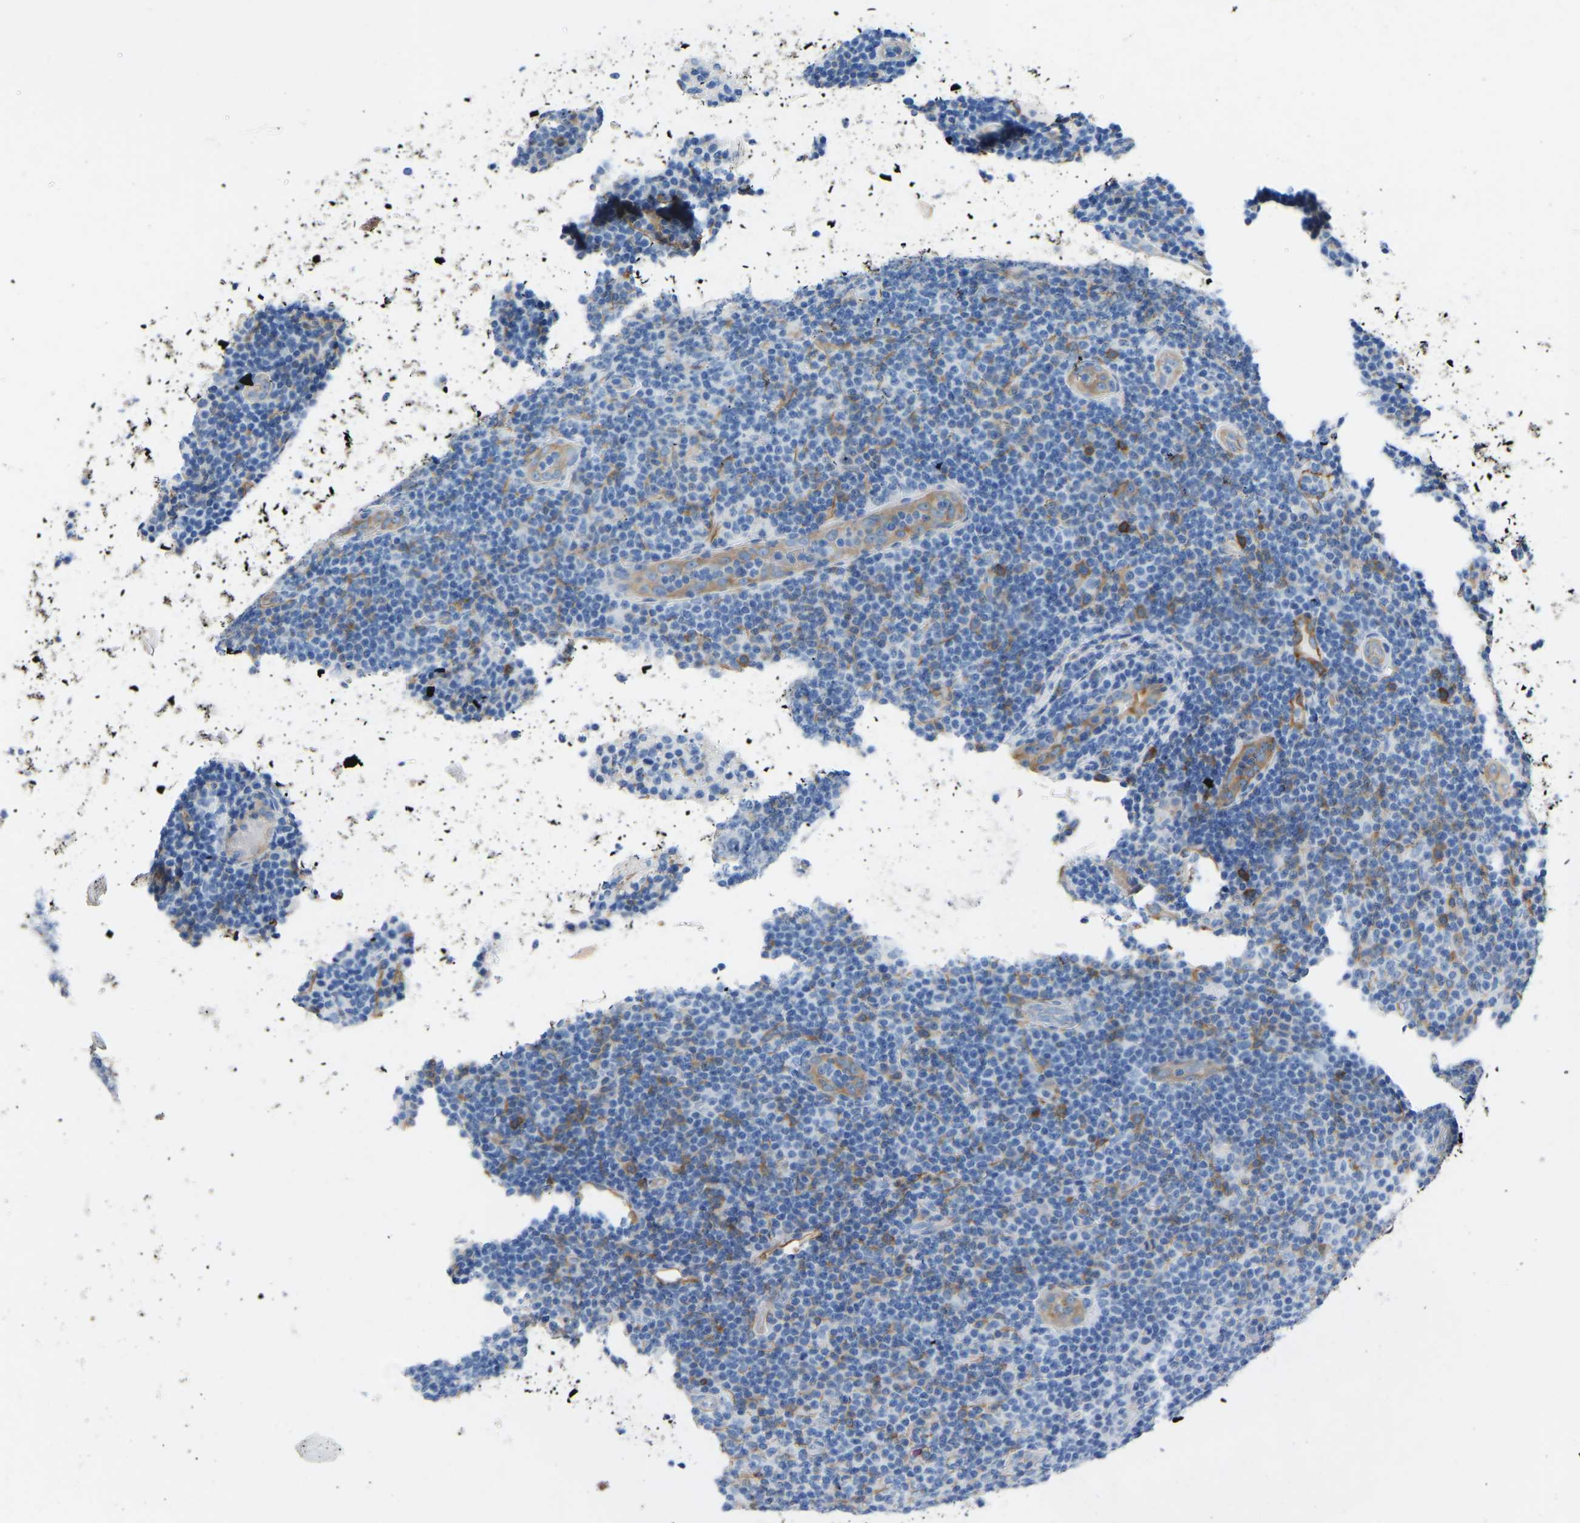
{"staining": {"intensity": "moderate", "quantity": "<25%", "location": "cytoplasmic/membranous"}, "tissue": "lymphoma", "cell_type": "Tumor cells", "image_type": "cancer", "snomed": [{"axis": "morphology", "description": "Malignant lymphoma, non-Hodgkin's type, Low grade"}, {"axis": "topography", "description": "Lymph node"}], "caption": "Tumor cells exhibit low levels of moderate cytoplasmic/membranous staining in about <25% of cells in low-grade malignant lymphoma, non-Hodgkin's type.", "gene": "MYH10", "patient": {"sex": "male", "age": 66}}